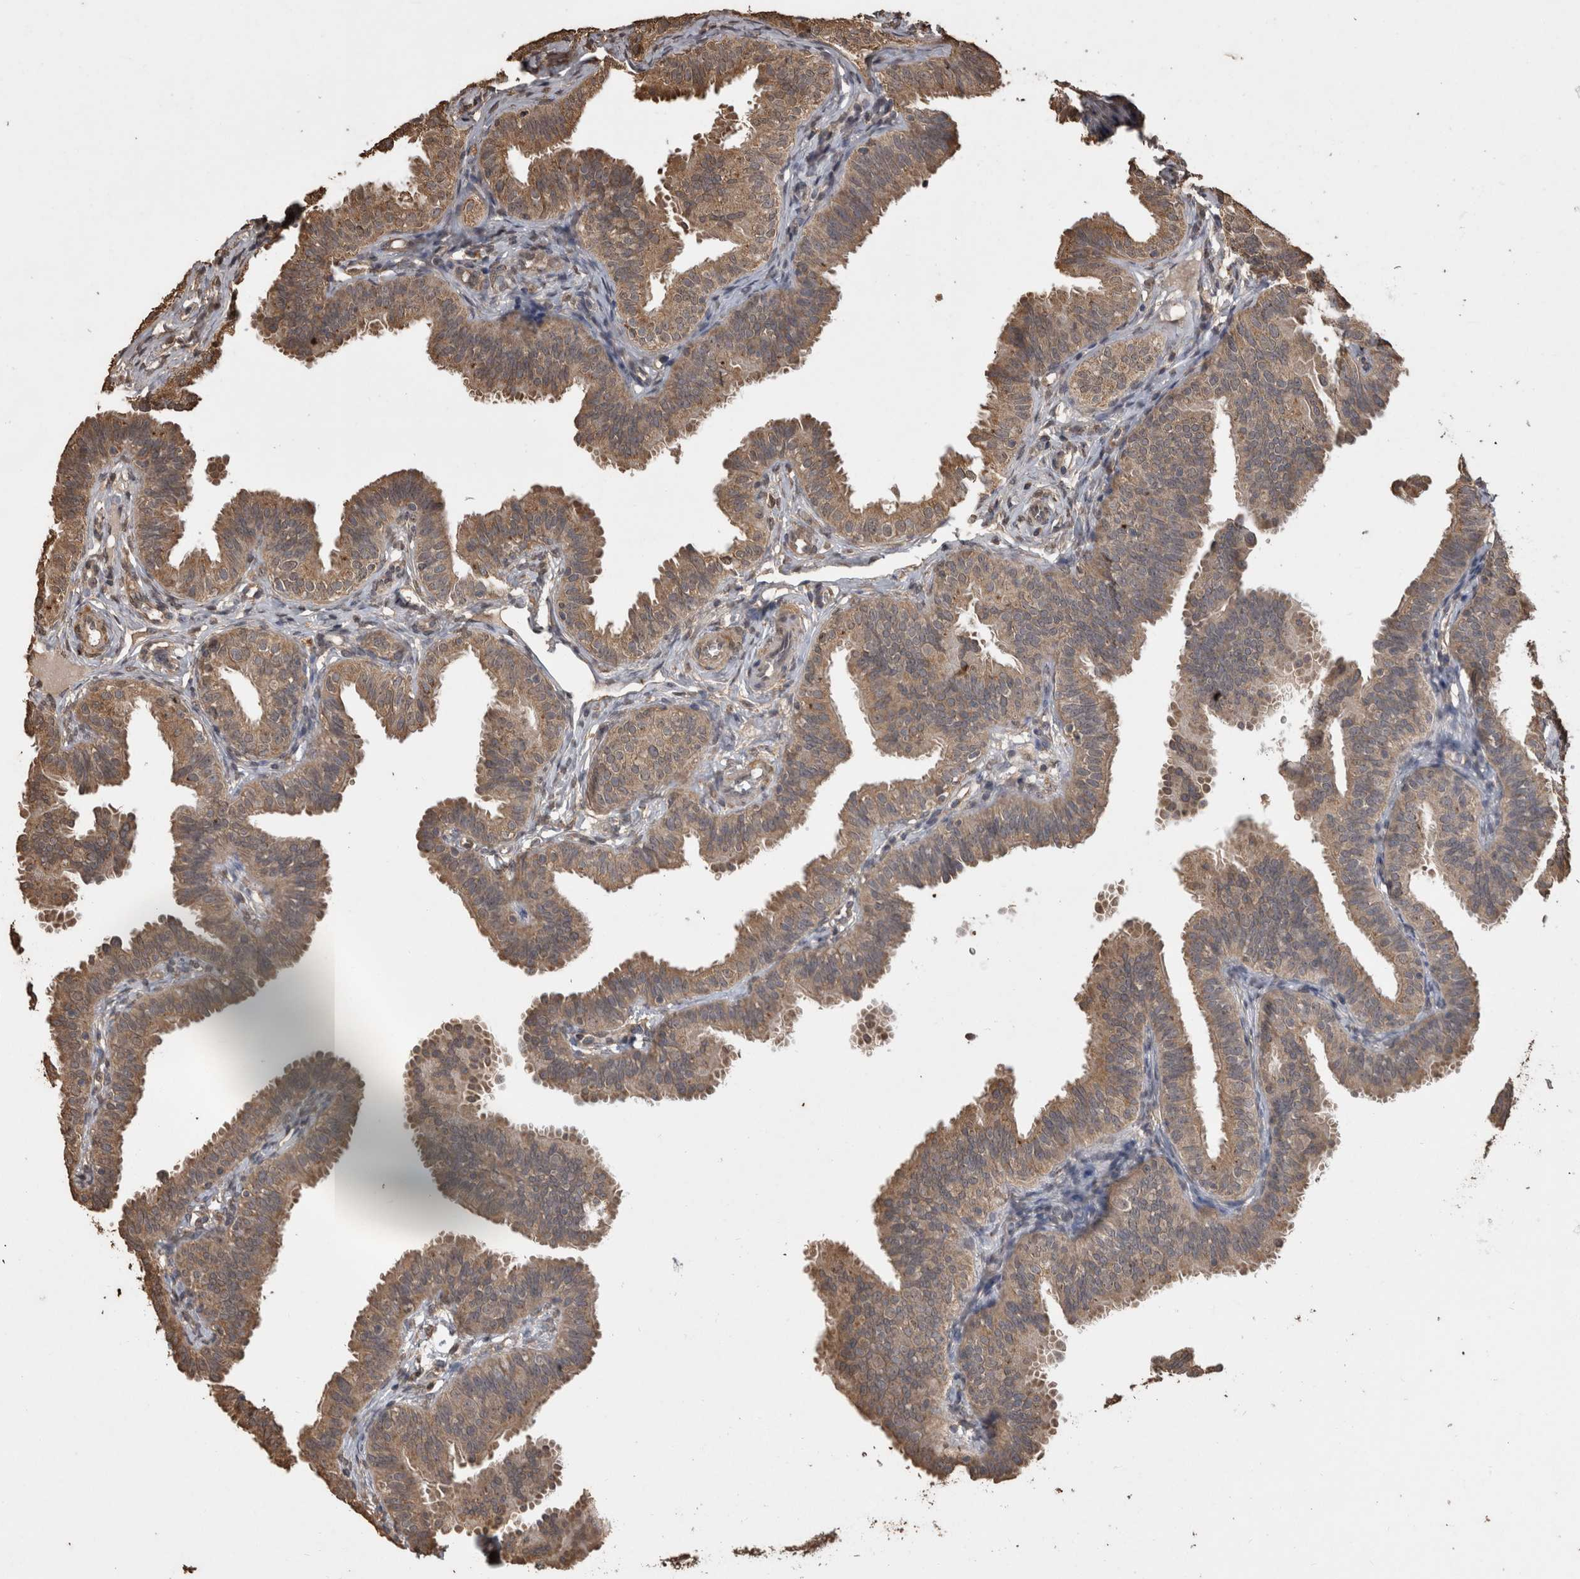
{"staining": {"intensity": "moderate", "quantity": ">75%", "location": "cytoplasmic/membranous"}, "tissue": "fallopian tube", "cell_type": "Glandular cells", "image_type": "normal", "snomed": [{"axis": "morphology", "description": "Normal tissue, NOS"}, {"axis": "topography", "description": "Fallopian tube"}], "caption": "About >75% of glandular cells in normal human fallopian tube show moderate cytoplasmic/membranous protein staining as visualized by brown immunohistochemical staining.", "gene": "SOCS5", "patient": {"sex": "female", "age": 35}}